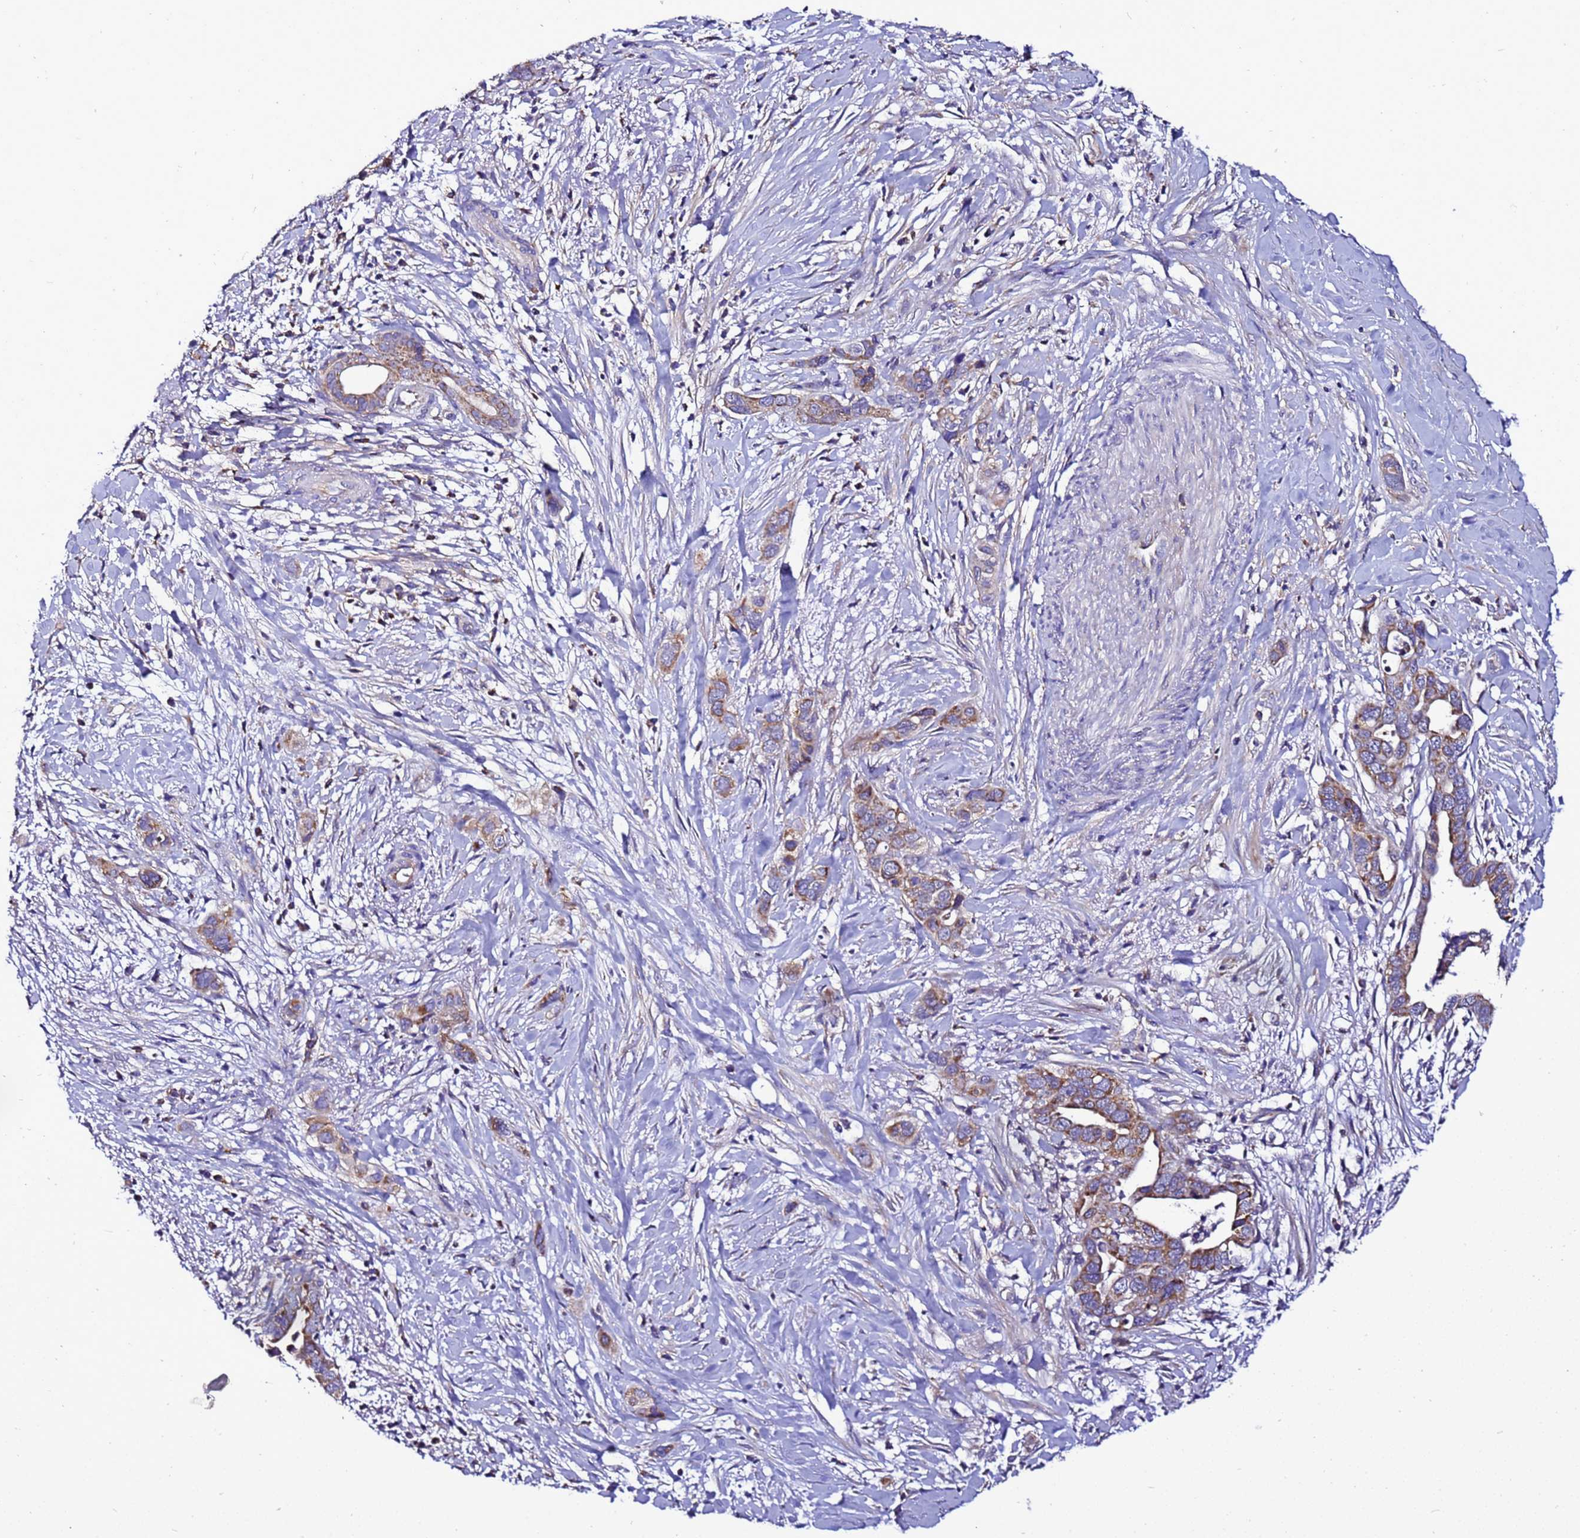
{"staining": {"intensity": "moderate", "quantity": ">75%", "location": "cytoplasmic/membranous"}, "tissue": "liver cancer", "cell_type": "Tumor cells", "image_type": "cancer", "snomed": [{"axis": "morphology", "description": "Cholangiocarcinoma"}, {"axis": "topography", "description": "Liver"}], "caption": "Immunohistochemical staining of cholangiocarcinoma (liver) shows moderate cytoplasmic/membranous protein positivity in approximately >75% of tumor cells.", "gene": "HIGD2A", "patient": {"sex": "female", "age": 79}}